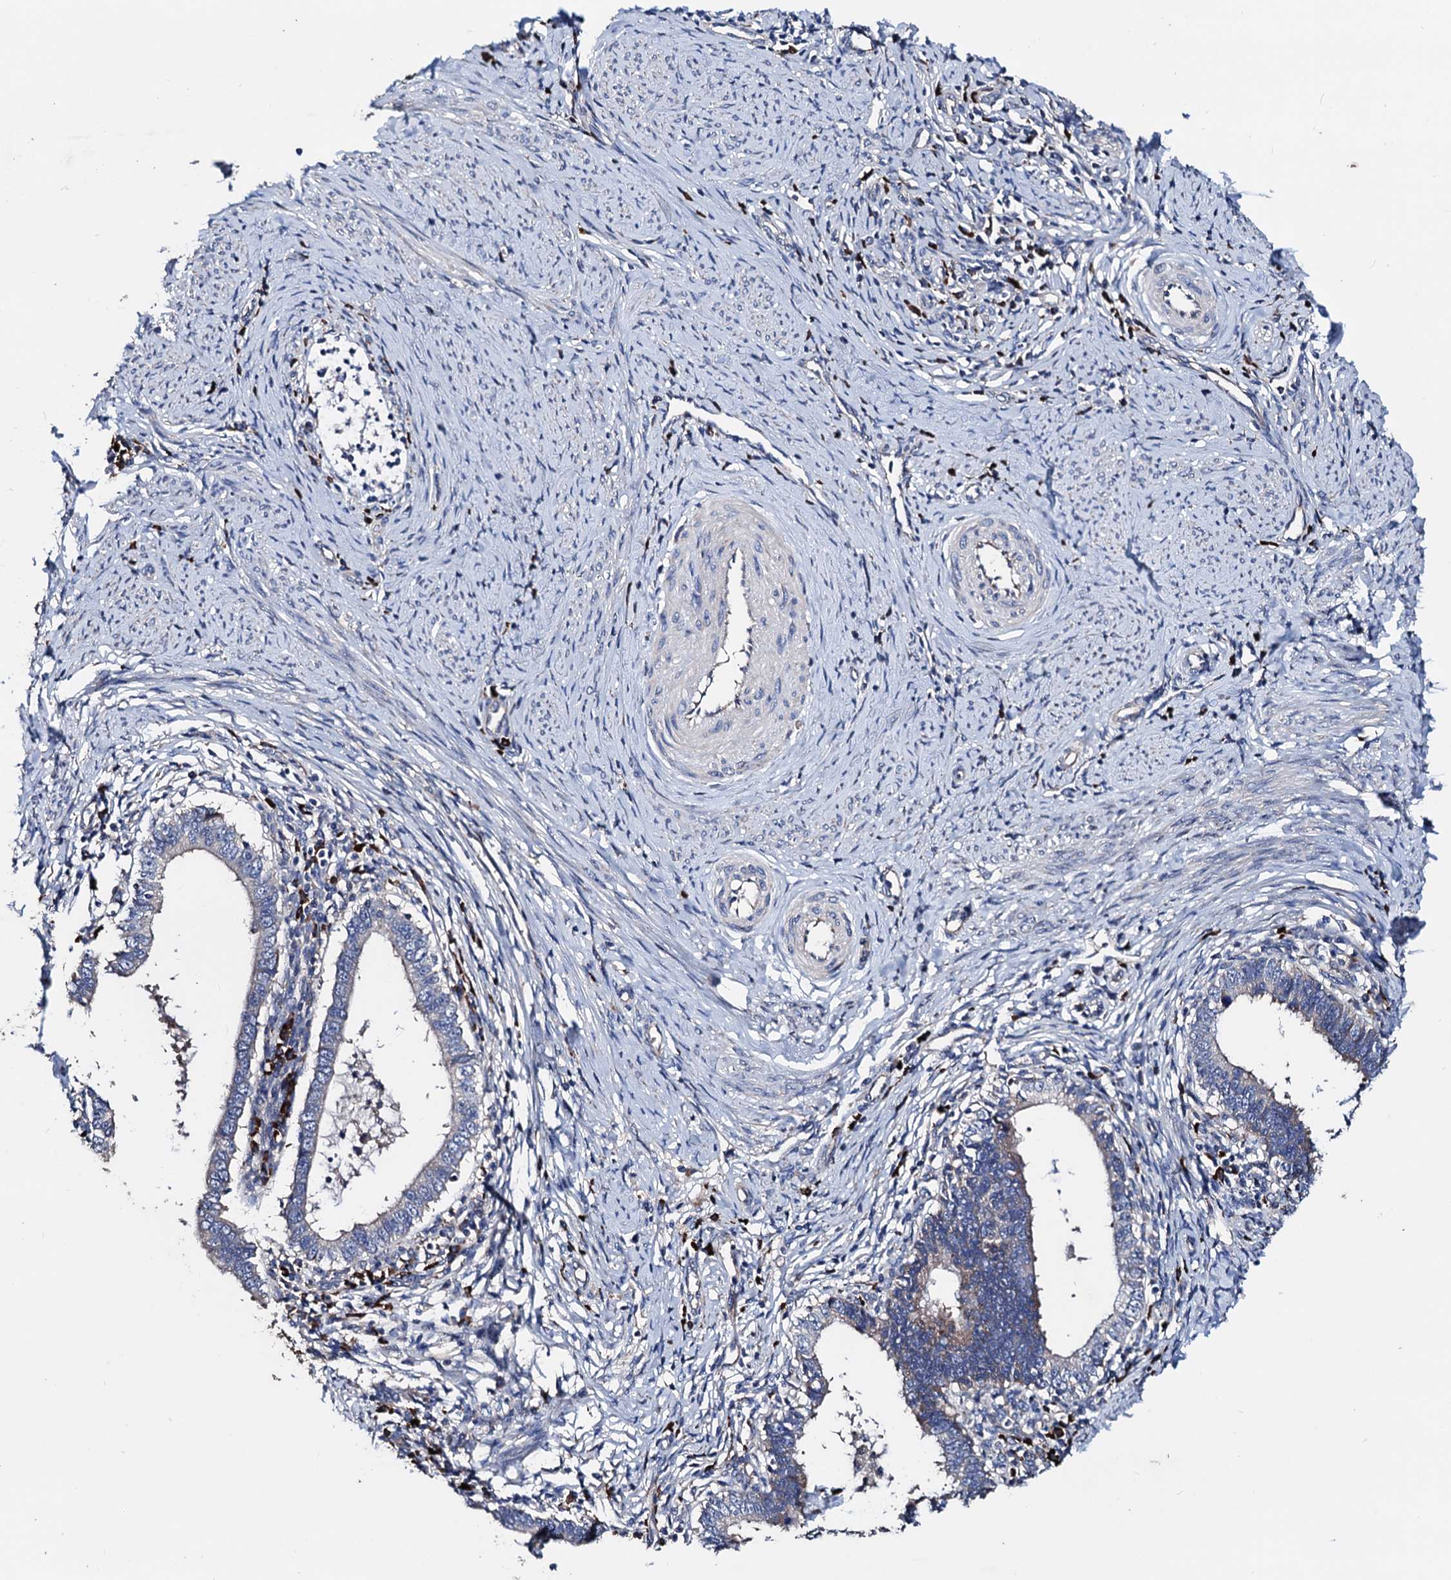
{"staining": {"intensity": "negative", "quantity": "none", "location": "none"}, "tissue": "cervical cancer", "cell_type": "Tumor cells", "image_type": "cancer", "snomed": [{"axis": "morphology", "description": "Adenocarcinoma, NOS"}, {"axis": "topography", "description": "Cervix"}], "caption": "This is an immunohistochemistry photomicrograph of cervical adenocarcinoma. There is no staining in tumor cells.", "gene": "AKAP11", "patient": {"sex": "female", "age": 36}}